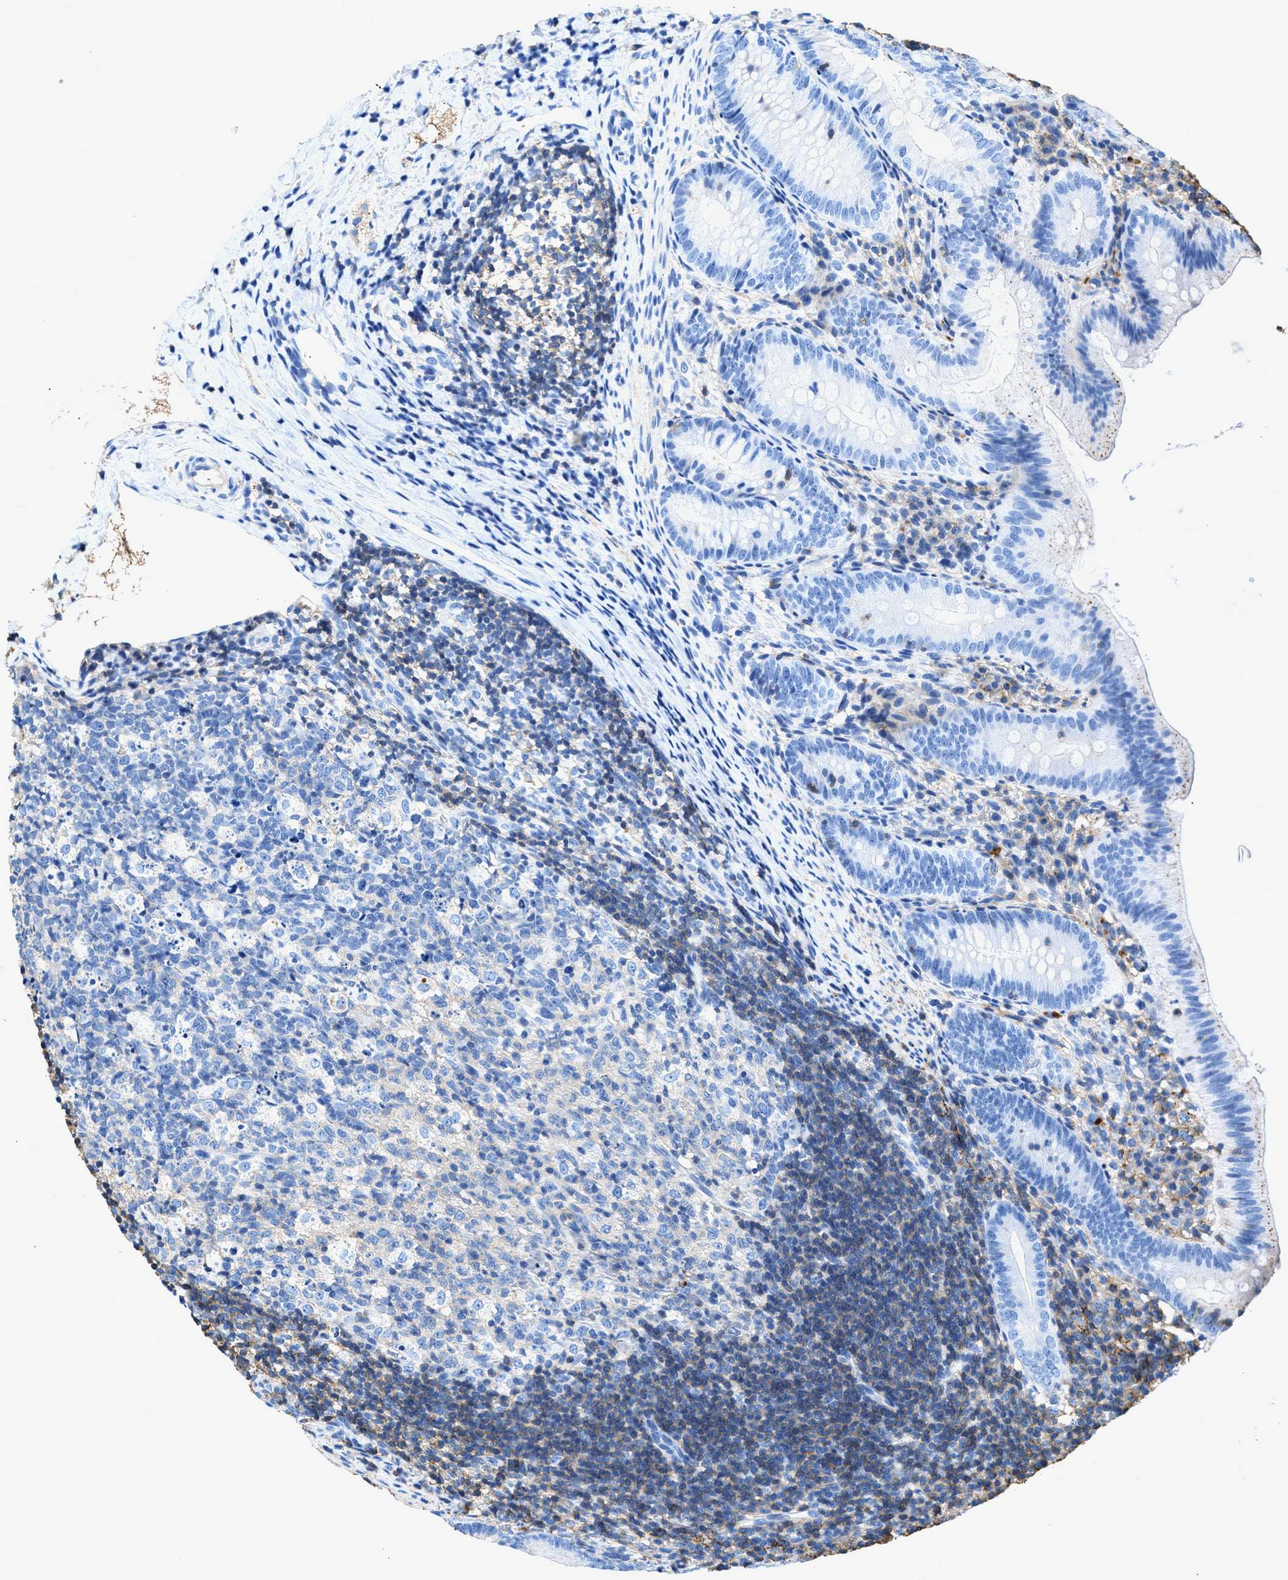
{"staining": {"intensity": "negative", "quantity": "none", "location": "none"}, "tissue": "appendix", "cell_type": "Glandular cells", "image_type": "normal", "snomed": [{"axis": "morphology", "description": "Normal tissue, NOS"}, {"axis": "topography", "description": "Appendix"}], "caption": "High power microscopy image of an IHC histopathology image of benign appendix, revealing no significant staining in glandular cells.", "gene": "KCNQ4", "patient": {"sex": "male", "age": 1}}